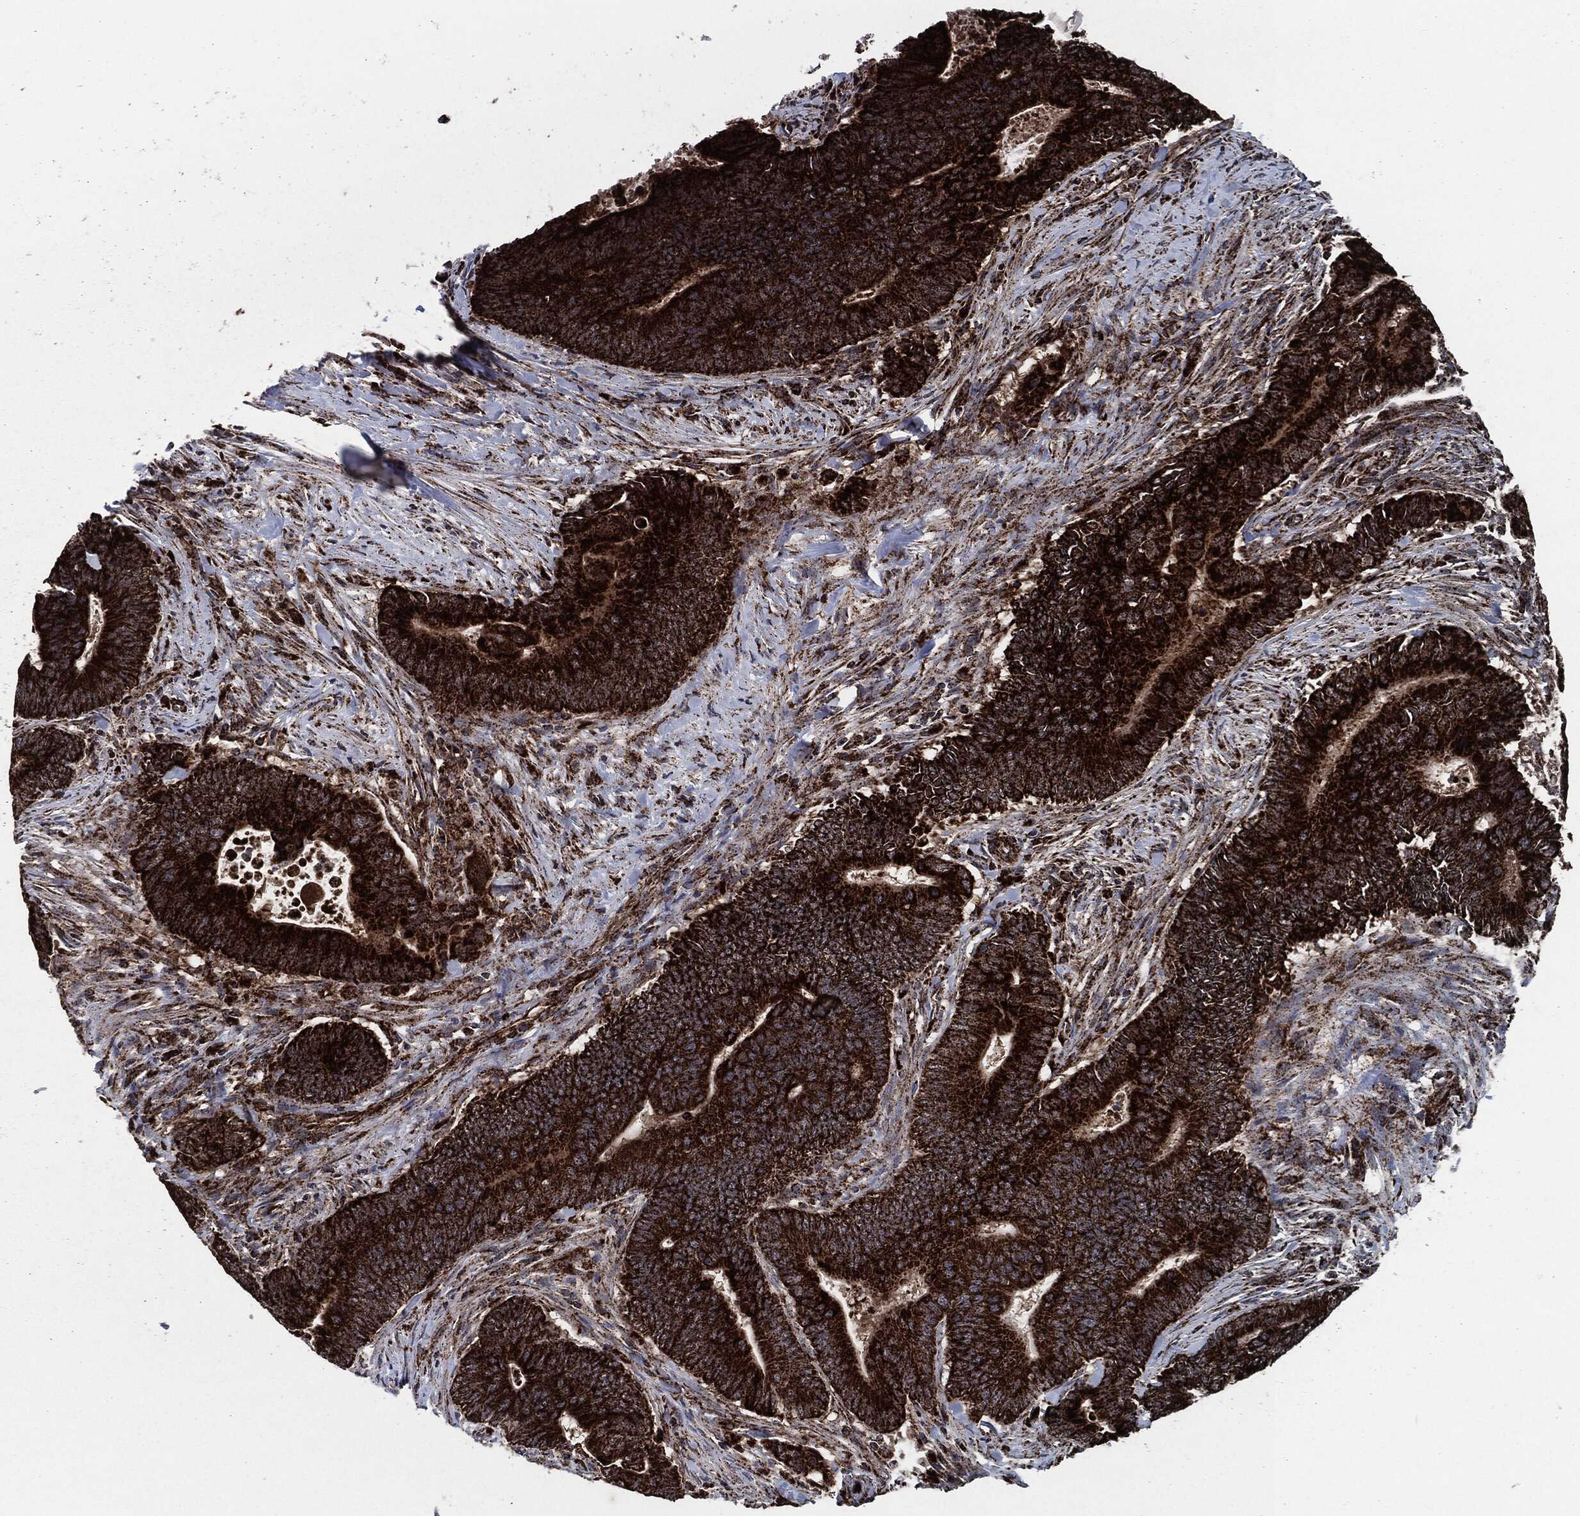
{"staining": {"intensity": "strong", "quantity": ">75%", "location": "cytoplasmic/membranous"}, "tissue": "colorectal cancer", "cell_type": "Tumor cells", "image_type": "cancer", "snomed": [{"axis": "morphology", "description": "Adenocarcinoma, NOS"}, {"axis": "topography", "description": "Colon"}], "caption": "Colorectal cancer (adenocarcinoma) stained with DAB (3,3'-diaminobenzidine) immunohistochemistry (IHC) exhibits high levels of strong cytoplasmic/membranous expression in about >75% of tumor cells. The staining was performed using DAB, with brown indicating positive protein expression. Nuclei are stained blue with hematoxylin.", "gene": "FH", "patient": {"sex": "male", "age": 75}}